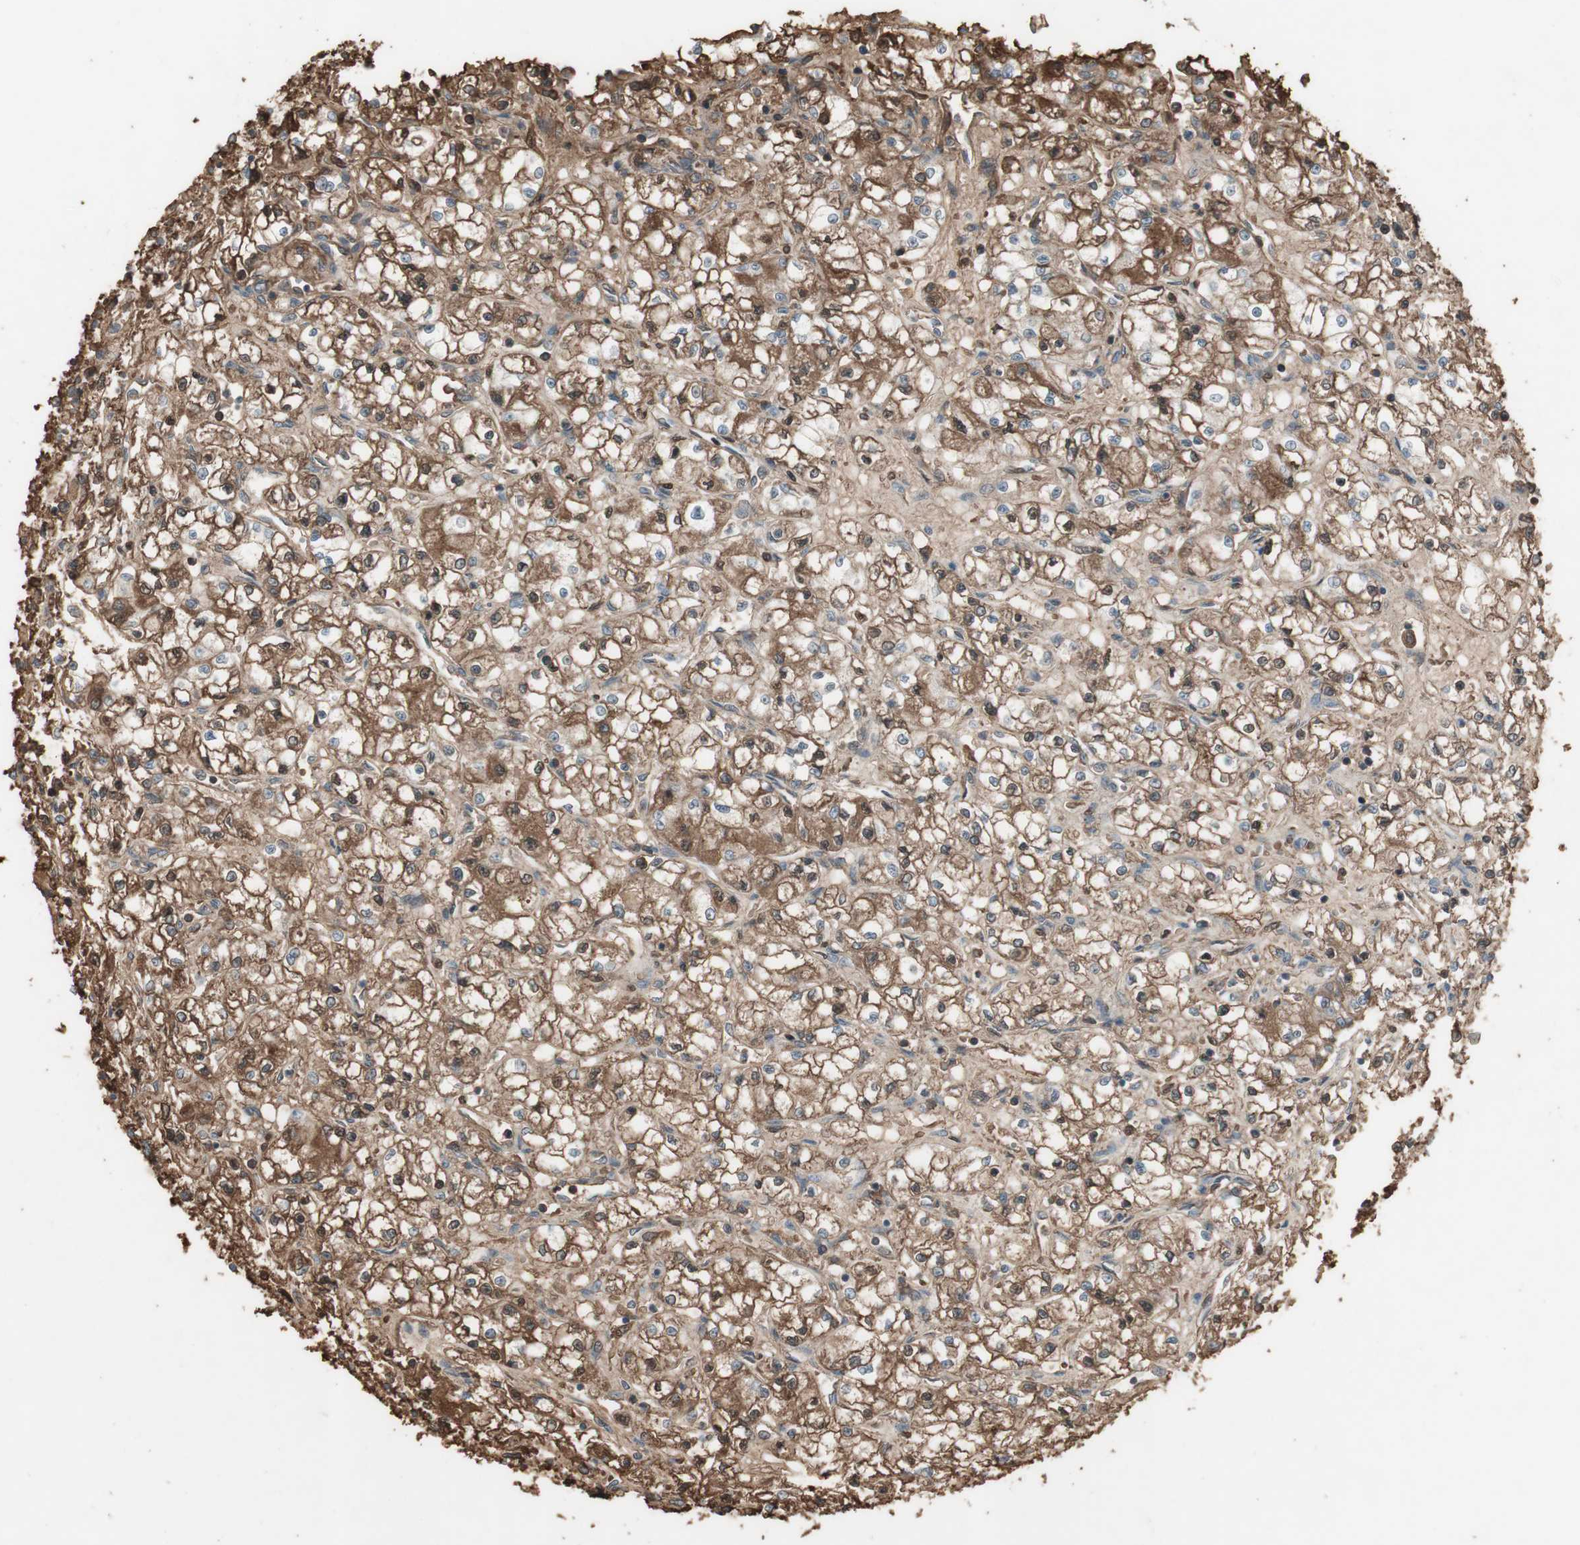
{"staining": {"intensity": "moderate", "quantity": ">75%", "location": "cytoplasmic/membranous"}, "tissue": "renal cancer", "cell_type": "Tumor cells", "image_type": "cancer", "snomed": [{"axis": "morphology", "description": "Normal tissue, NOS"}, {"axis": "morphology", "description": "Adenocarcinoma, NOS"}, {"axis": "topography", "description": "Kidney"}], "caption": "This histopathology image shows immunohistochemistry staining of renal cancer (adenocarcinoma), with medium moderate cytoplasmic/membranous expression in approximately >75% of tumor cells.", "gene": "MMP14", "patient": {"sex": "male", "age": 59}}